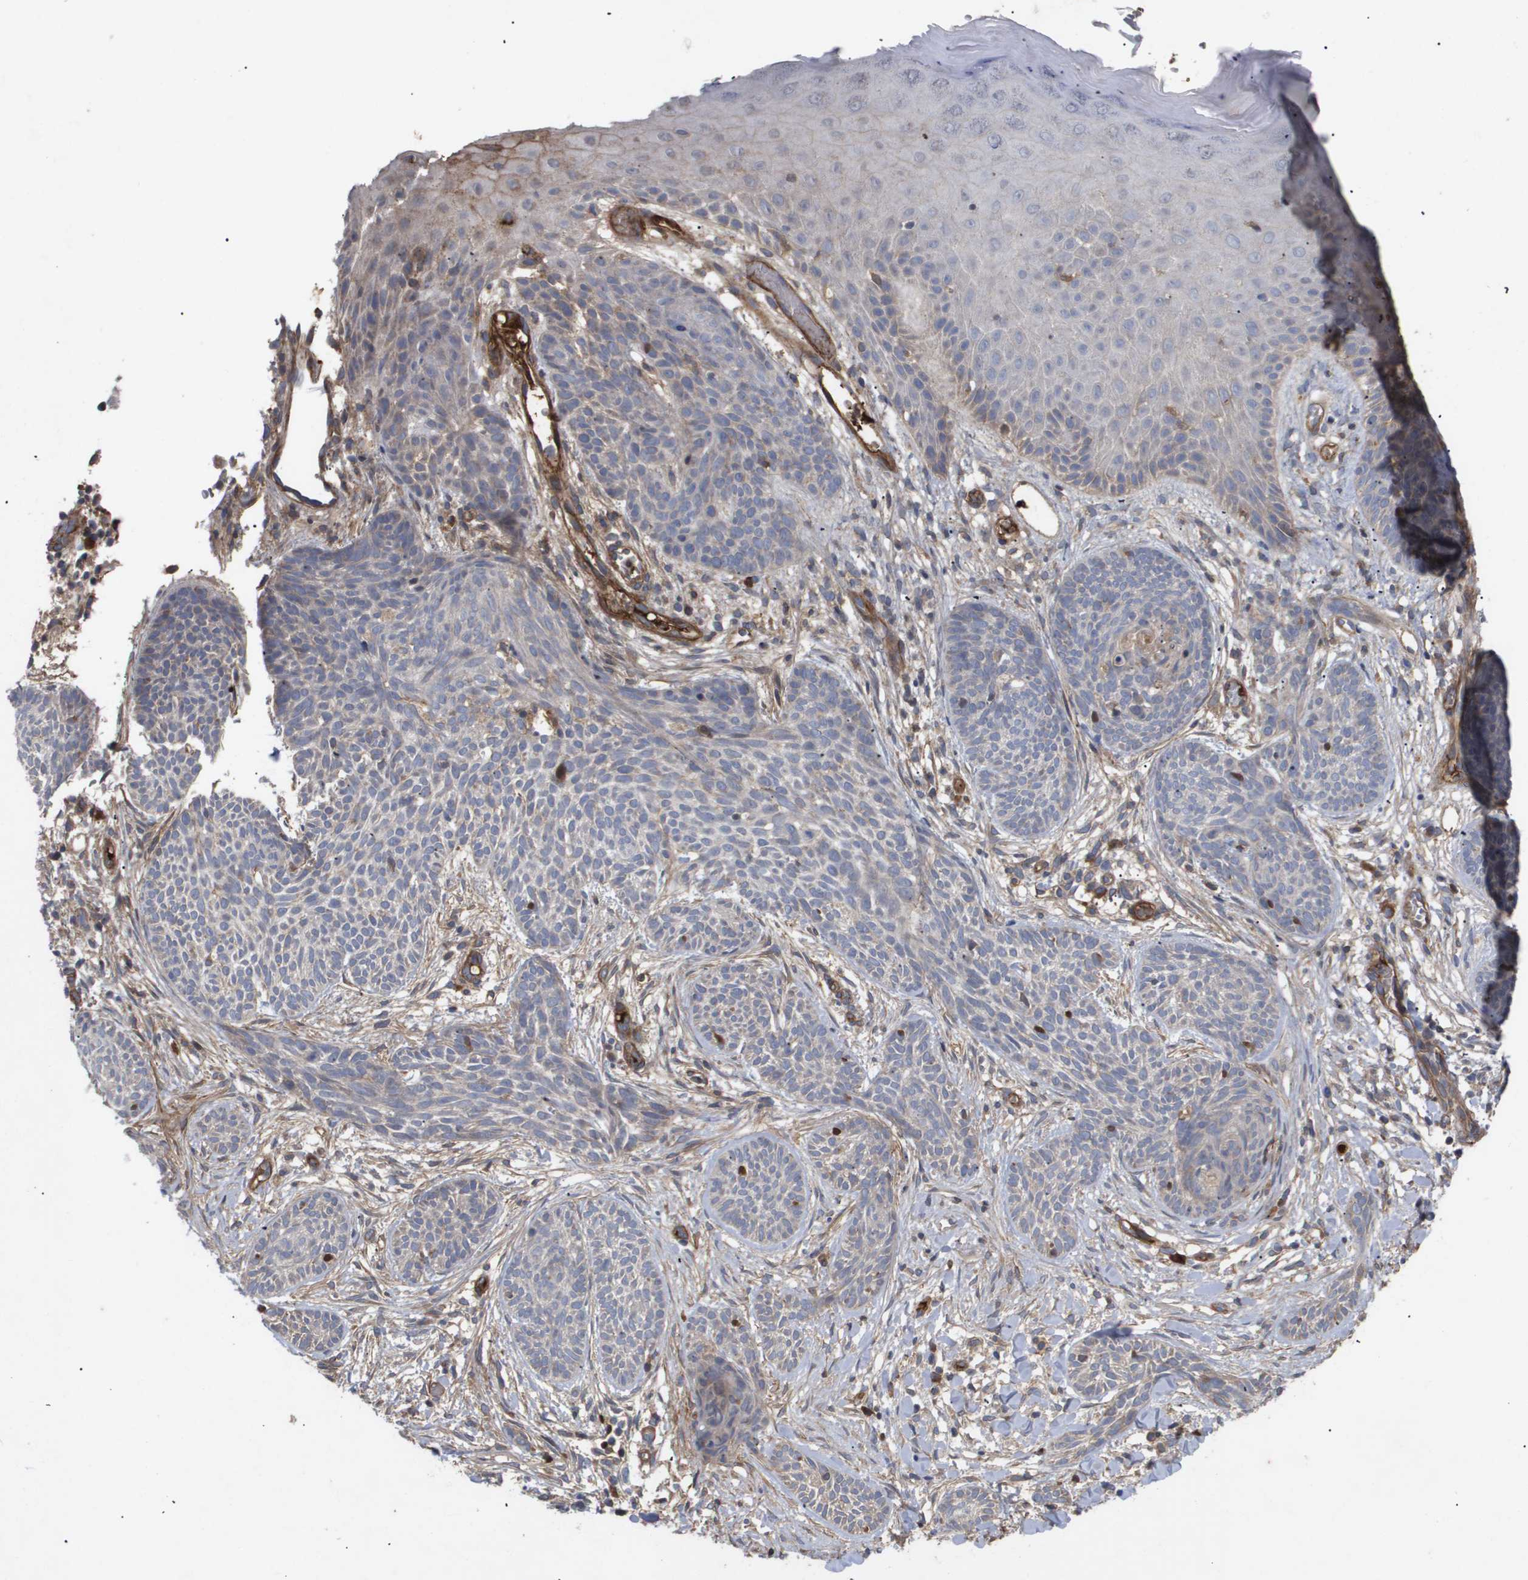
{"staining": {"intensity": "negative", "quantity": "none", "location": "none"}, "tissue": "skin cancer", "cell_type": "Tumor cells", "image_type": "cancer", "snomed": [{"axis": "morphology", "description": "Basal cell carcinoma"}, {"axis": "topography", "description": "Skin"}], "caption": "Immunohistochemistry (IHC) micrograph of human skin cancer (basal cell carcinoma) stained for a protein (brown), which shows no staining in tumor cells.", "gene": "TNS1", "patient": {"sex": "female", "age": 59}}